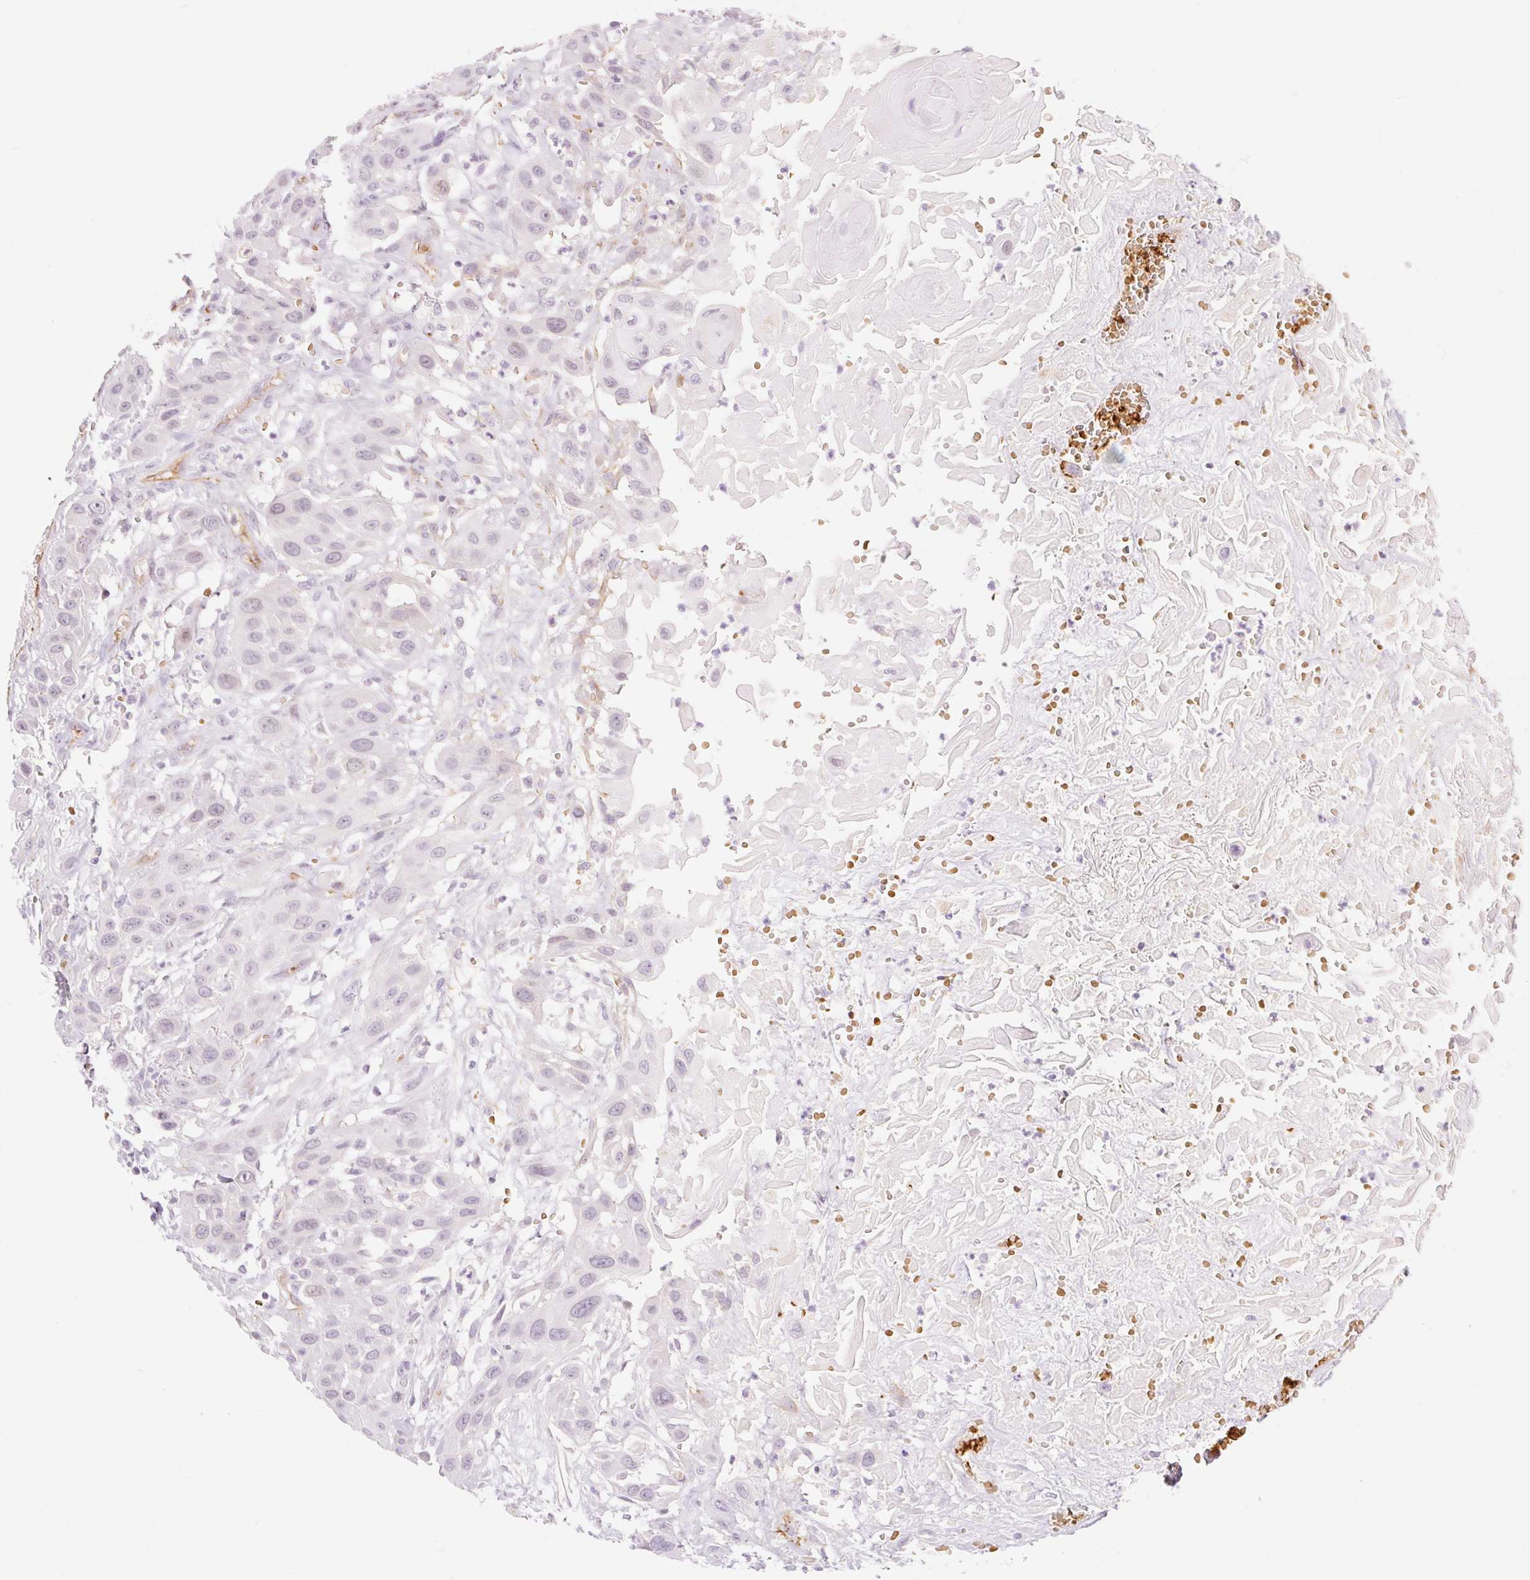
{"staining": {"intensity": "negative", "quantity": "none", "location": "none"}, "tissue": "head and neck cancer", "cell_type": "Tumor cells", "image_type": "cancer", "snomed": [{"axis": "morphology", "description": "Squamous cell carcinoma, NOS"}, {"axis": "topography", "description": "Head-Neck"}], "caption": "Immunohistochemical staining of human head and neck cancer (squamous cell carcinoma) demonstrates no significant expression in tumor cells.", "gene": "TAF1L", "patient": {"sex": "male", "age": 81}}